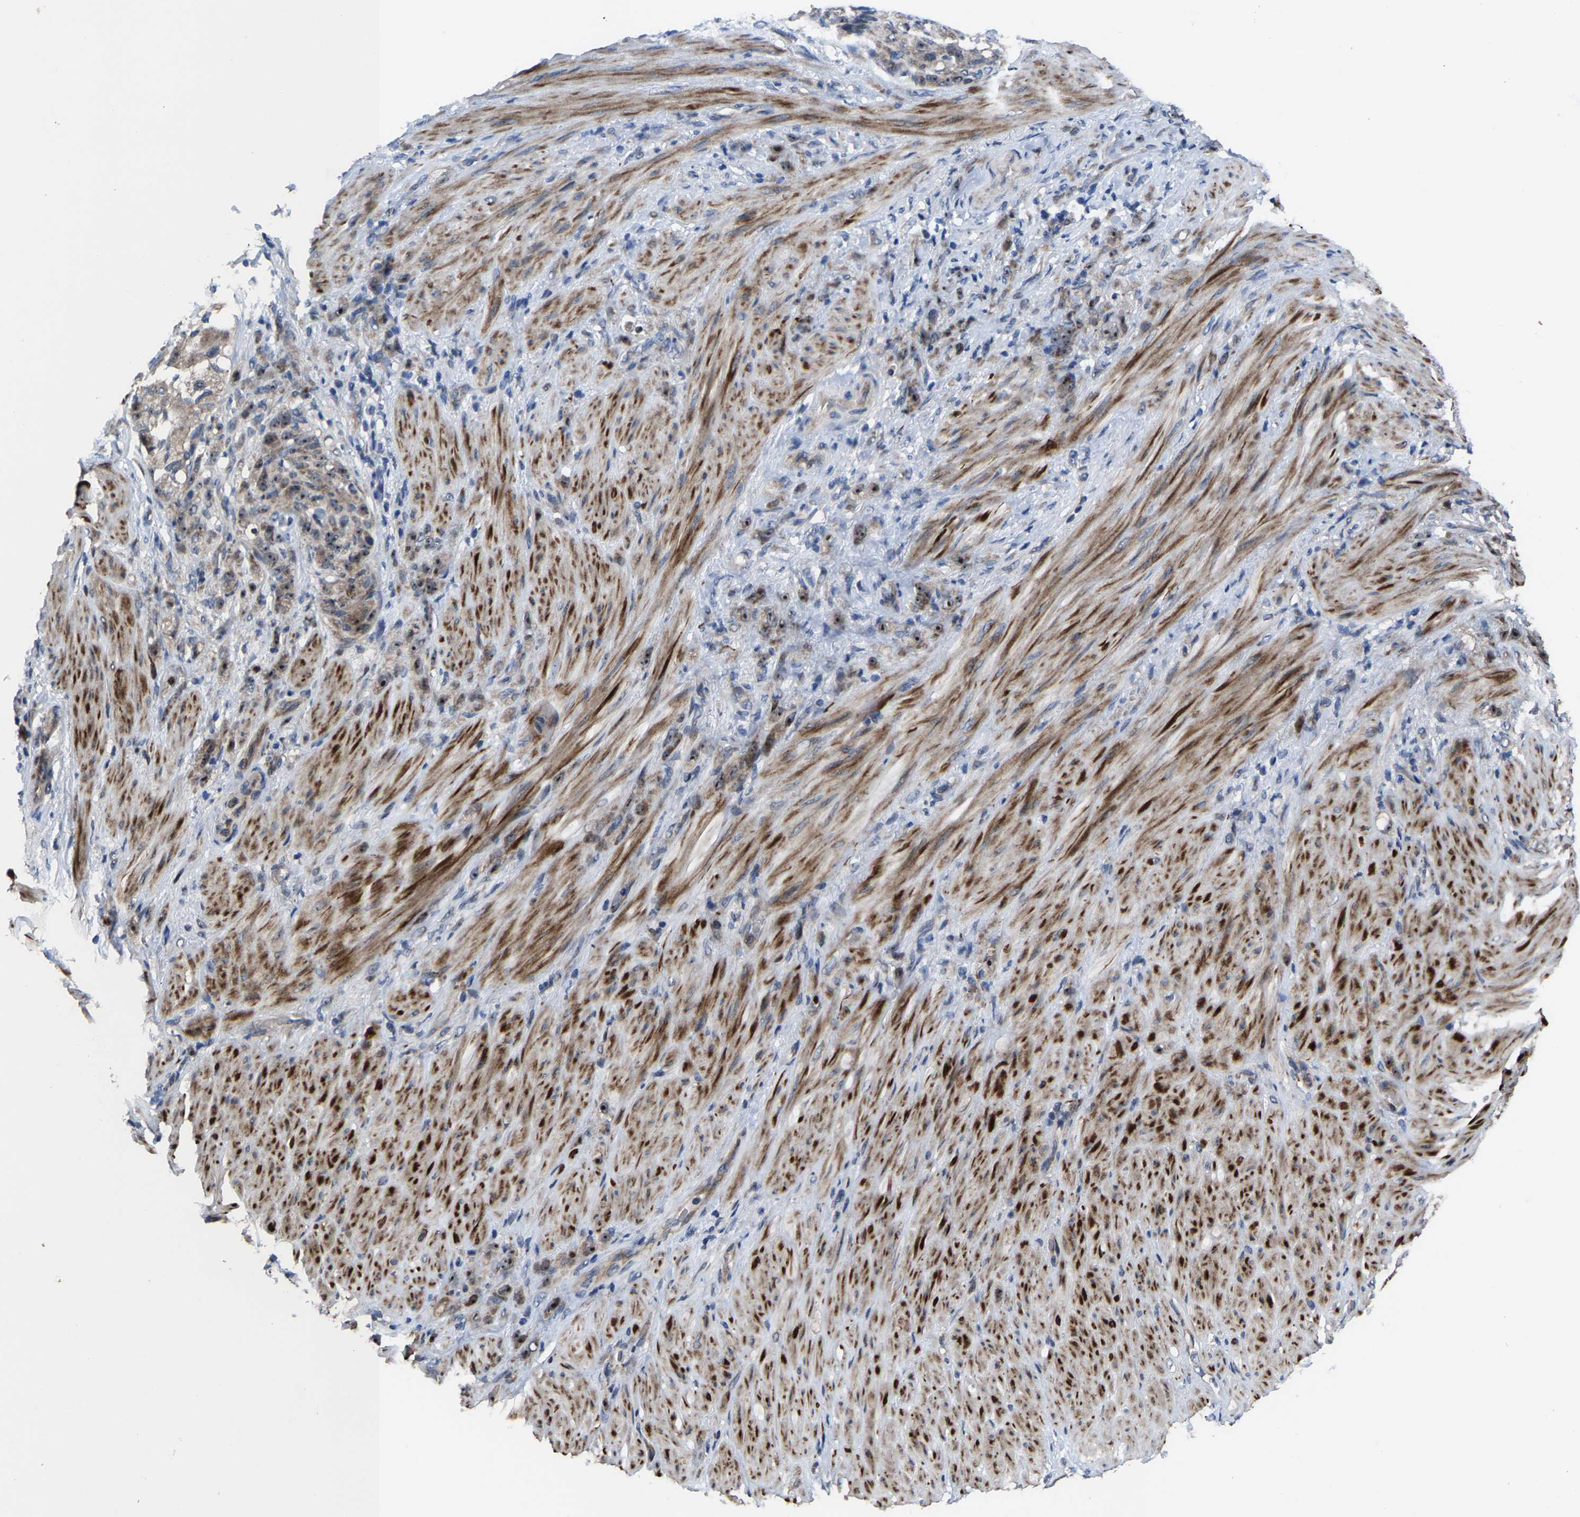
{"staining": {"intensity": "weak", "quantity": "<25%", "location": "nuclear"}, "tissue": "stomach cancer", "cell_type": "Tumor cells", "image_type": "cancer", "snomed": [{"axis": "morphology", "description": "Normal tissue, NOS"}, {"axis": "morphology", "description": "Adenocarcinoma, NOS"}, {"axis": "topography", "description": "Stomach"}], "caption": "There is no significant staining in tumor cells of stomach cancer (adenocarcinoma).", "gene": "HAUS6", "patient": {"sex": "male", "age": 82}}